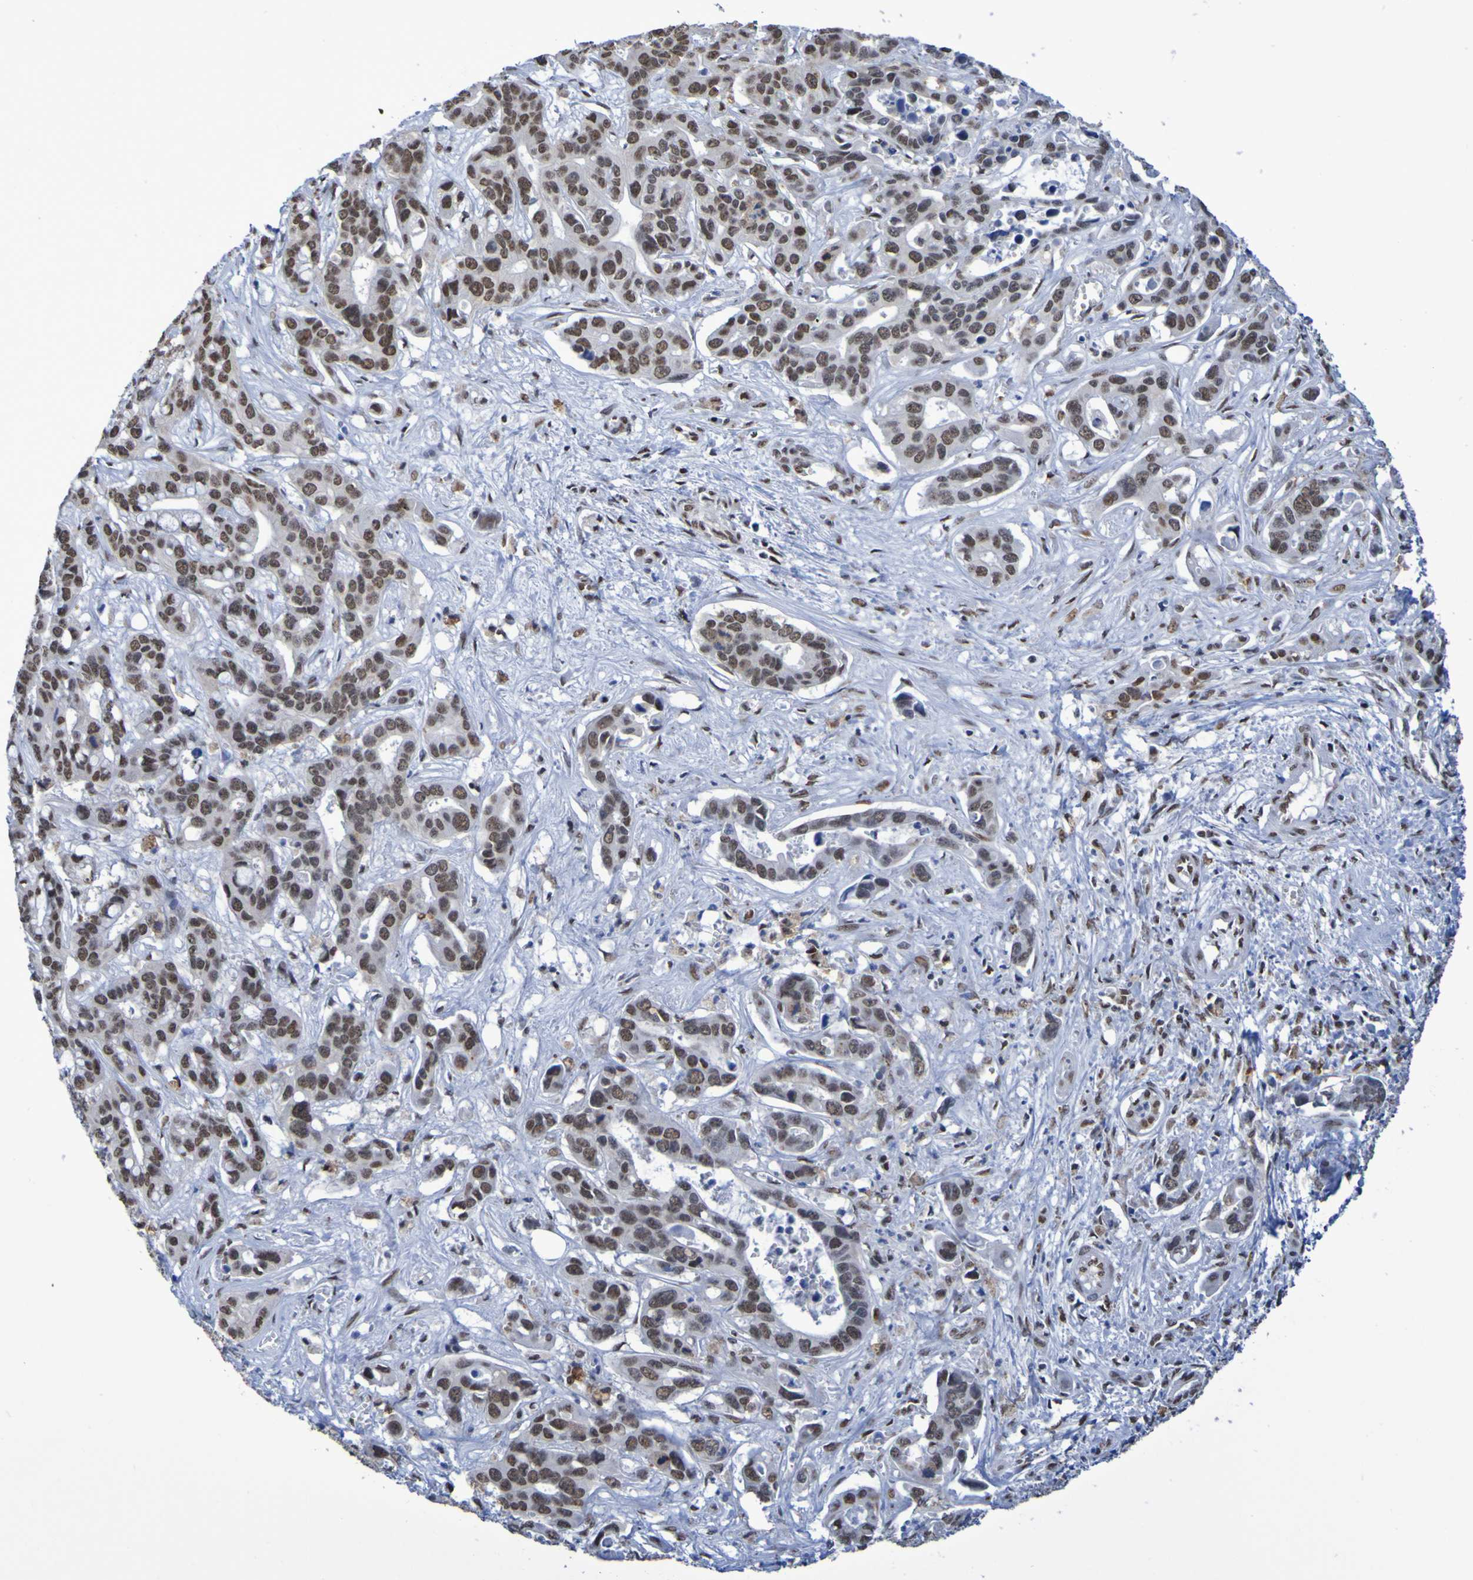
{"staining": {"intensity": "strong", "quantity": ">75%", "location": "nuclear"}, "tissue": "liver cancer", "cell_type": "Tumor cells", "image_type": "cancer", "snomed": [{"axis": "morphology", "description": "Cholangiocarcinoma"}, {"axis": "topography", "description": "Liver"}], "caption": "Liver cancer (cholangiocarcinoma) stained with a brown dye demonstrates strong nuclear positive staining in approximately >75% of tumor cells.", "gene": "MRTFB", "patient": {"sex": "female", "age": 65}}